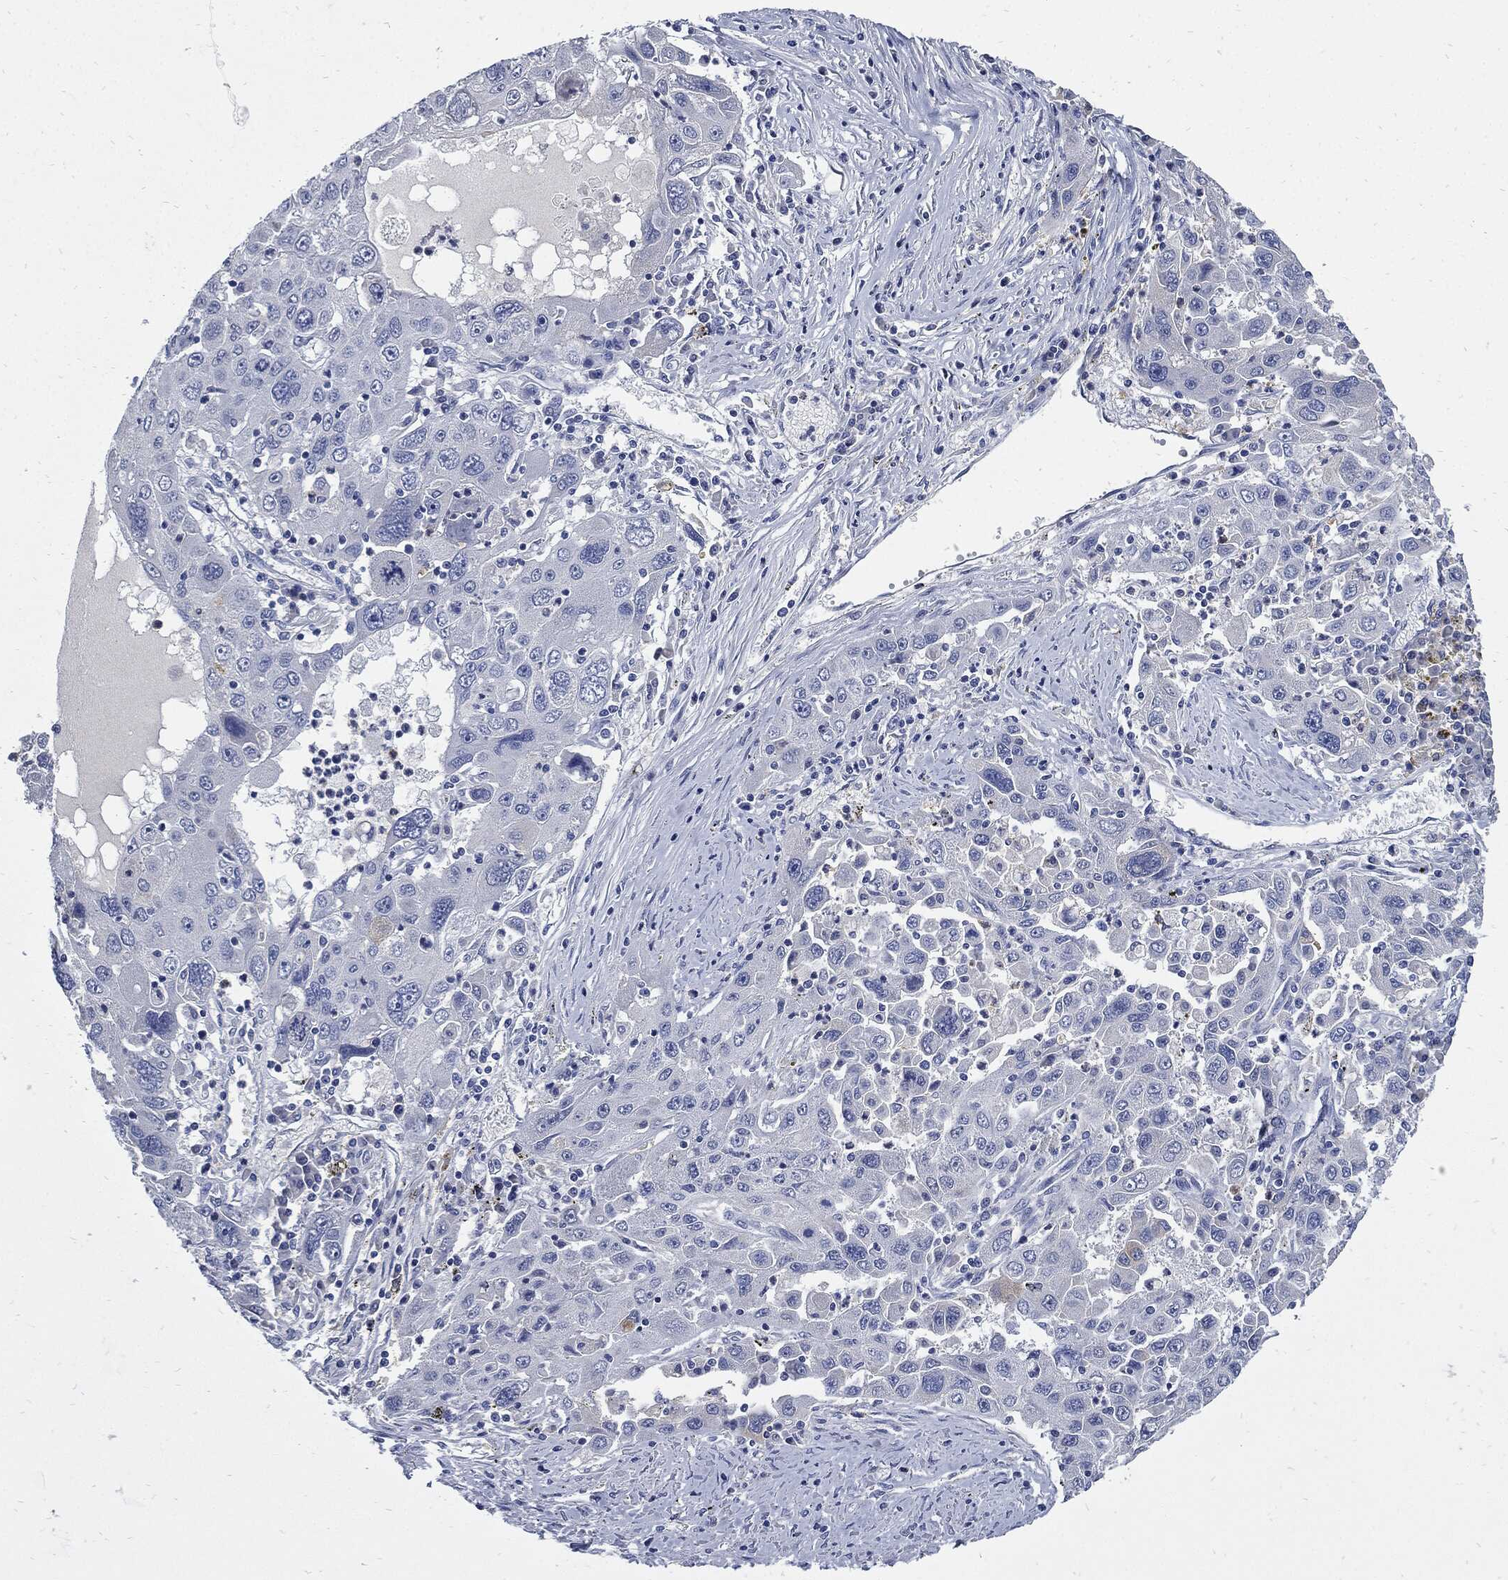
{"staining": {"intensity": "negative", "quantity": "none", "location": "none"}, "tissue": "stomach cancer", "cell_type": "Tumor cells", "image_type": "cancer", "snomed": [{"axis": "morphology", "description": "Adenocarcinoma, NOS"}, {"axis": "topography", "description": "Stomach"}], "caption": "The IHC histopathology image has no significant staining in tumor cells of stomach adenocarcinoma tissue.", "gene": "CPE", "patient": {"sex": "male", "age": 56}}